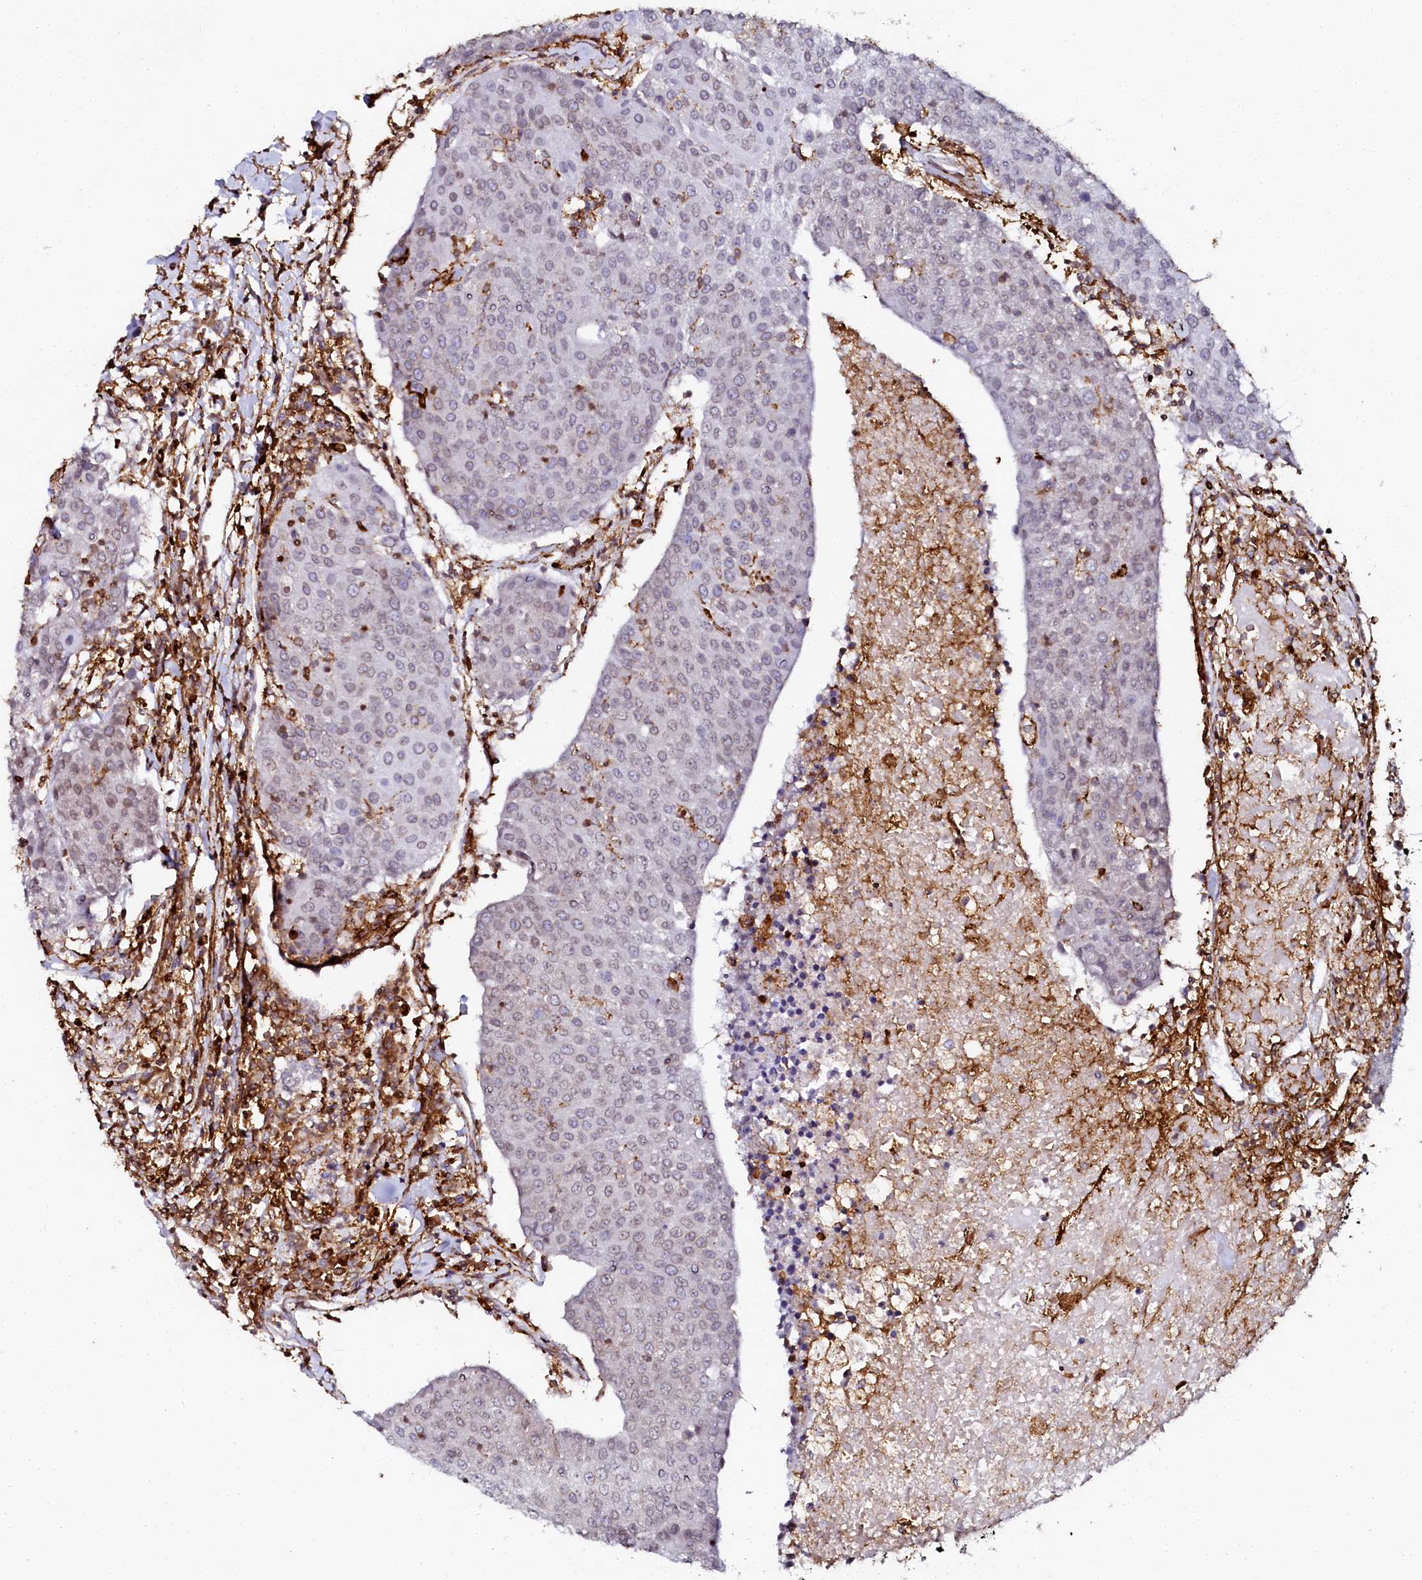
{"staining": {"intensity": "negative", "quantity": "none", "location": "none"}, "tissue": "urothelial cancer", "cell_type": "Tumor cells", "image_type": "cancer", "snomed": [{"axis": "morphology", "description": "Urothelial carcinoma, High grade"}, {"axis": "topography", "description": "Urinary bladder"}], "caption": "Tumor cells are negative for protein expression in human urothelial carcinoma (high-grade).", "gene": "AAAS", "patient": {"sex": "female", "age": 85}}